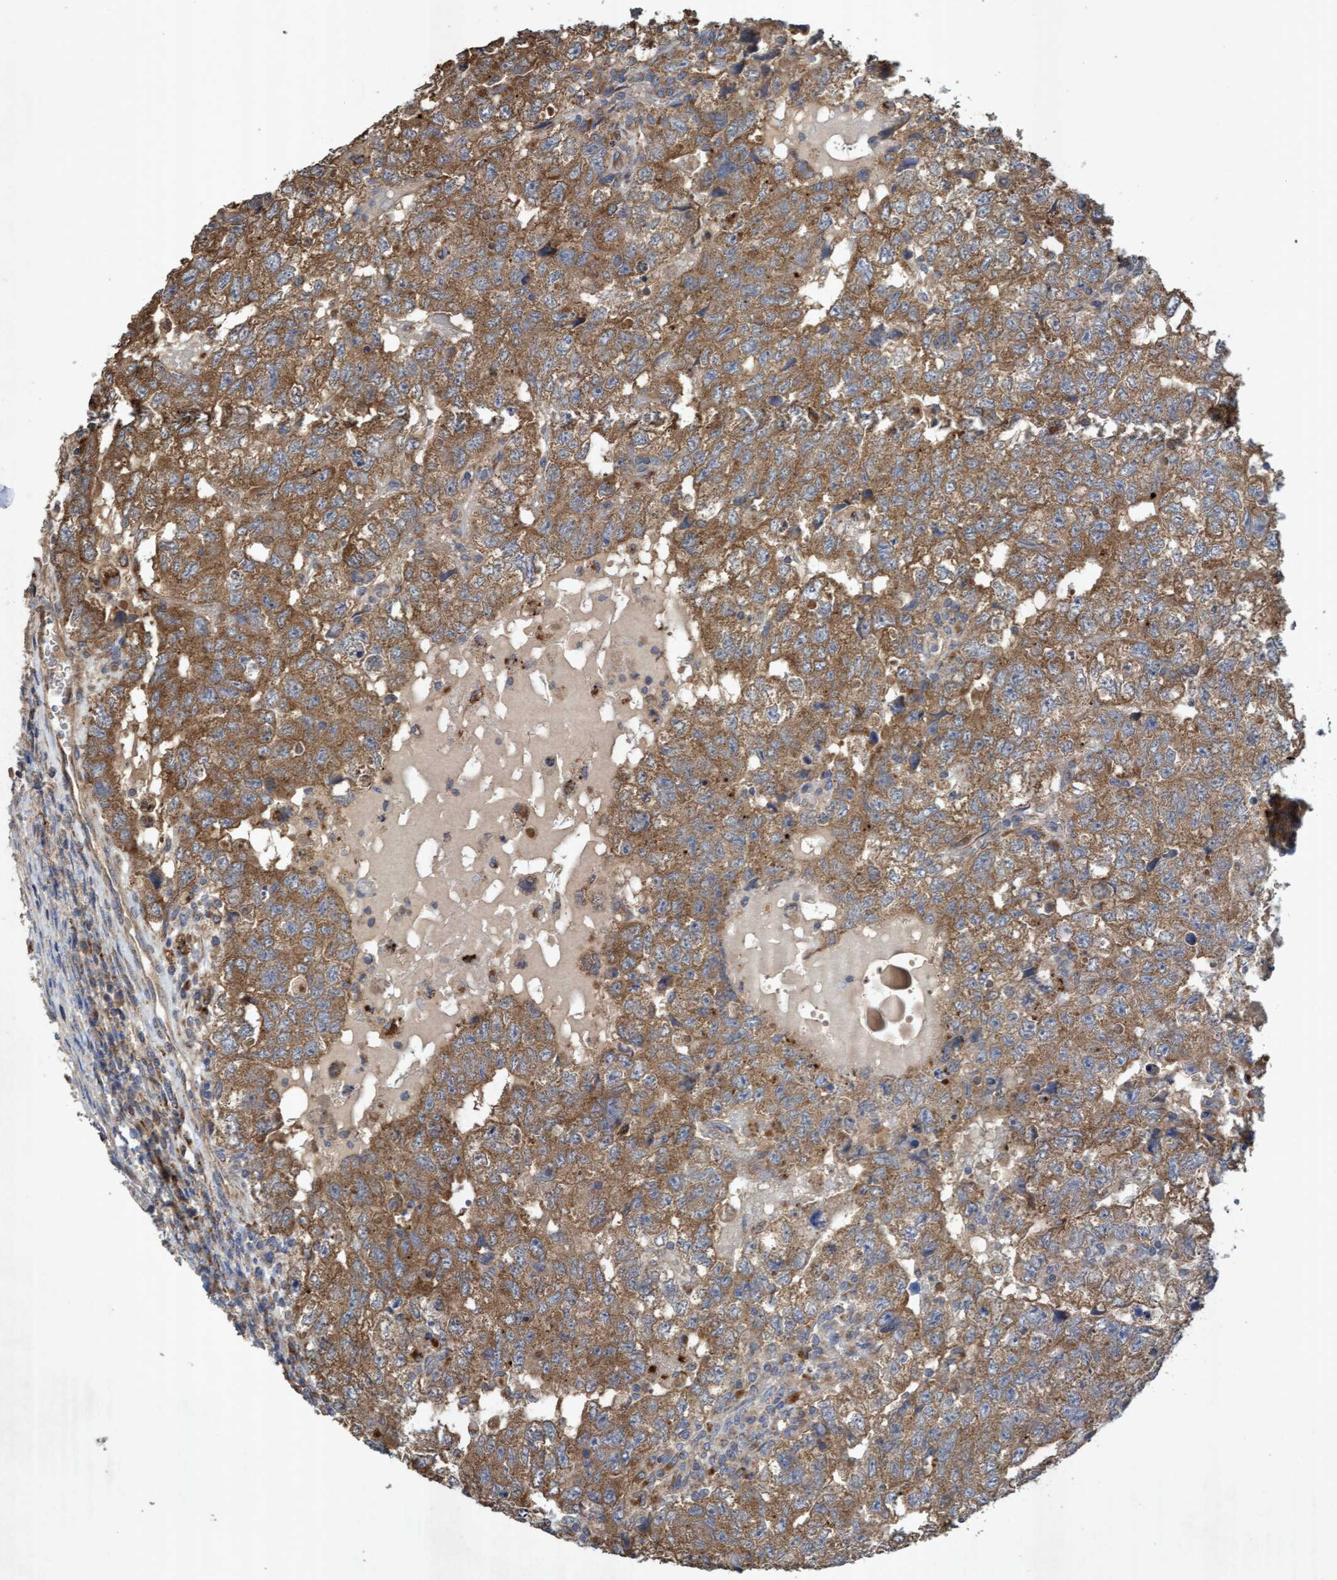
{"staining": {"intensity": "moderate", "quantity": ">75%", "location": "cytoplasmic/membranous"}, "tissue": "testis cancer", "cell_type": "Tumor cells", "image_type": "cancer", "snomed": [{"axis": "morphology", "description": "Carcinoma, Embryonal, NOS"}, {"axis": "topography", "description": "Testis"}], "caption": "Human embryonal carcinoma (testis) stained for a protein (brown) demonstrates moderate cytoplasmic/membranous positive staining in about >75% of tumor cells.", "gene": "ATPAF2", "patient": {"sex": "male", "age": 36}}